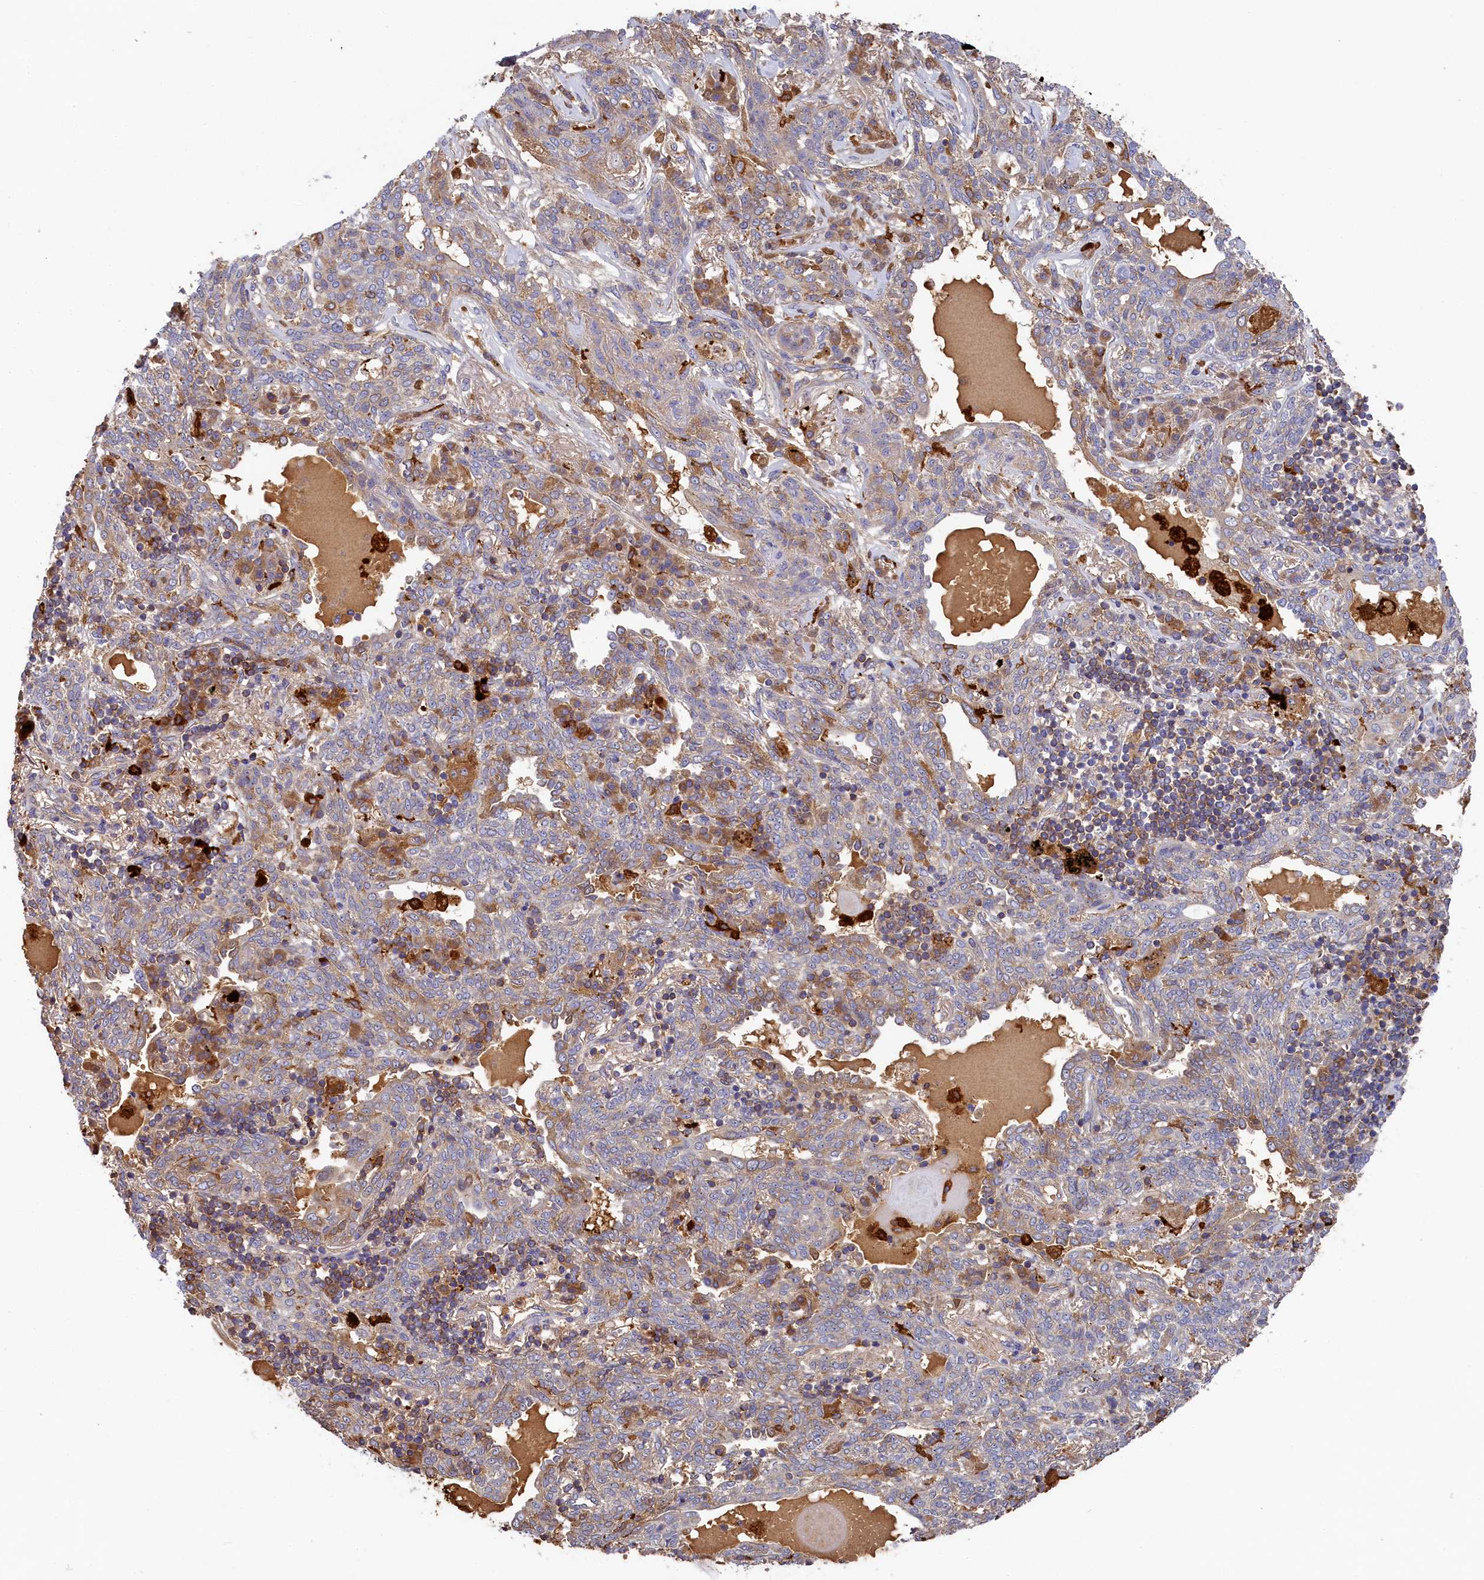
{"staining": {"intensity": "weak", "quantity": "25%-75%", "location": "cytoplasmic/membranous"}, "tissue": "lung cancer", "cell_type": "Tumor cells", "image_type": "cancer", "snomed": [{"axis": "morphology", "description": "Squamous cell carcinoma, NOS"}, {"axis": "topography", "description": "Lung"}], "caption": "IHC staining of lung squamous cell carcinoma, which demonstrates low levels of weak cytoplasmic/membranous staining in approximately 25%-75% of tumor cells indicating weak cytoplasmic/membranous protein expression. The staining was performed using DAB (brown) for protein detection and nuclei were counterstained in hematoxylin (blue).", "gene": "SEC31B", "patient": {"sex": "female", "age": 70}}